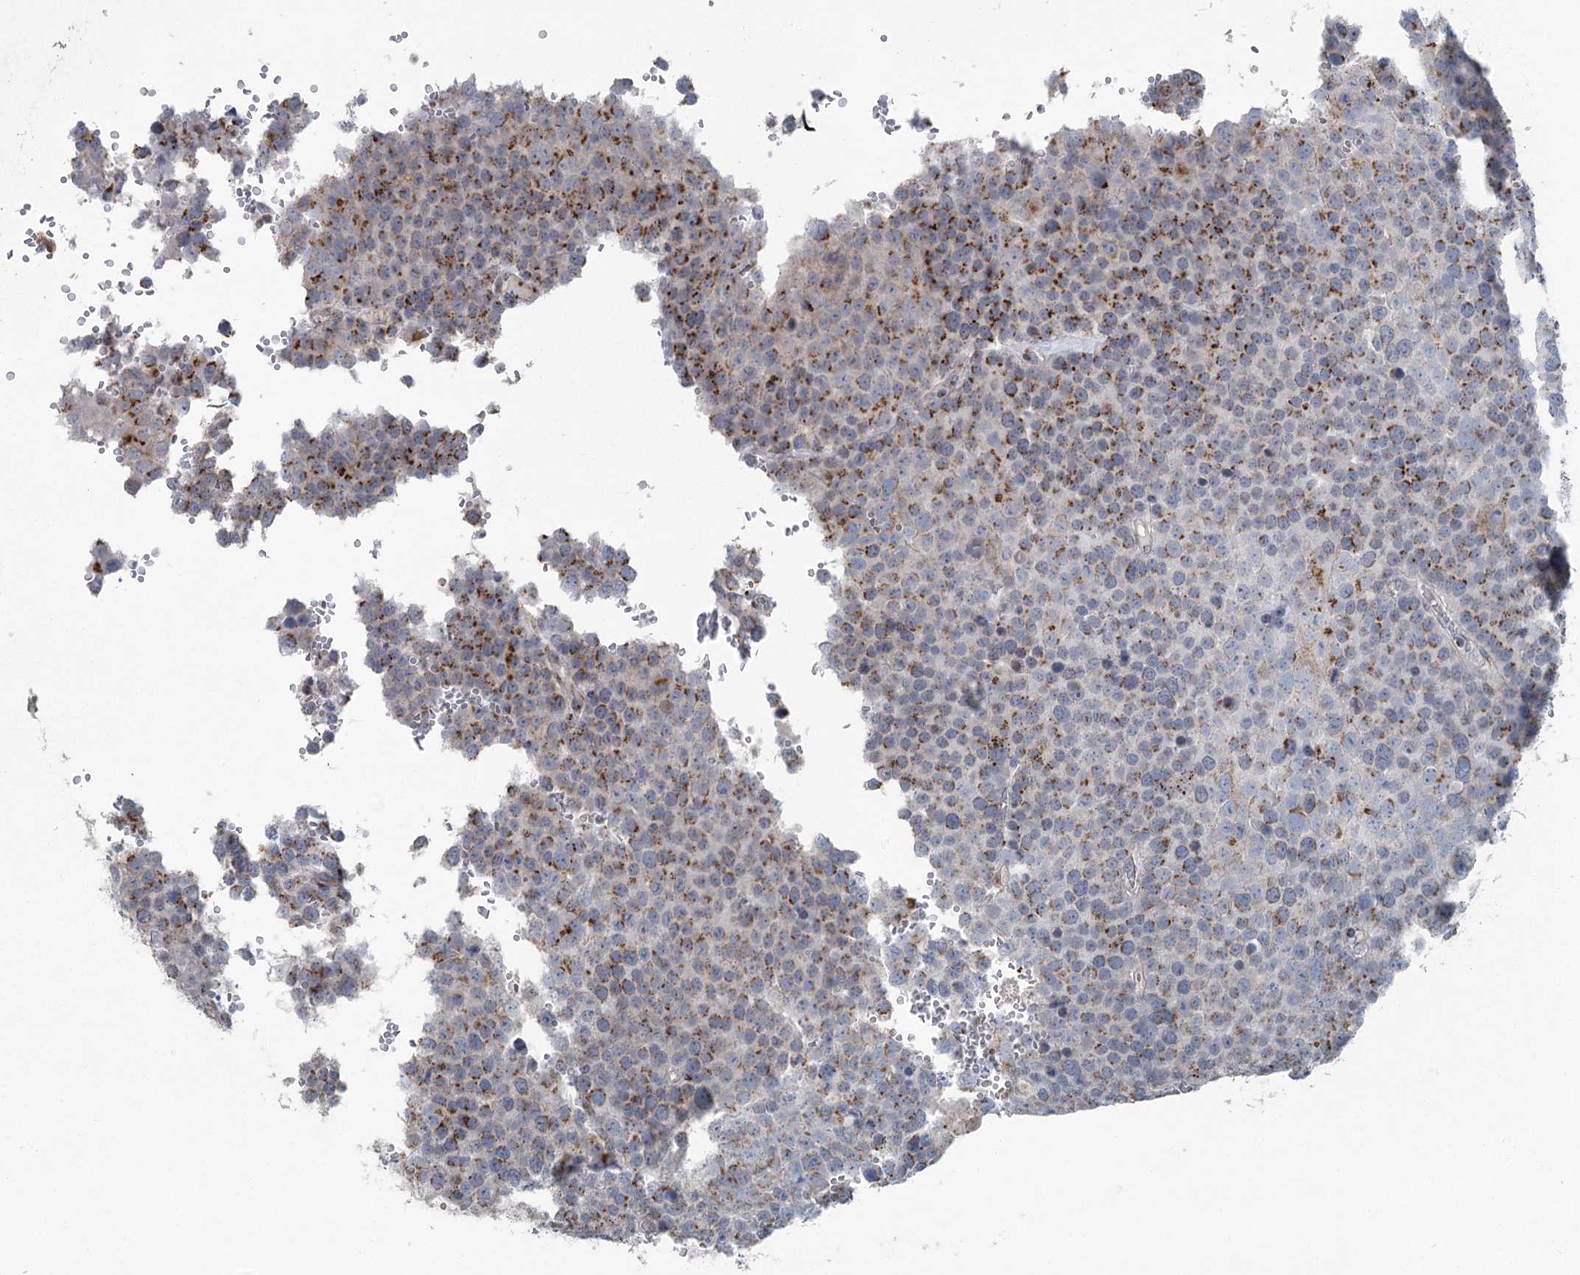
{"staining": {"intensity": "moderate", "quantity": ">75%", "location": "cytoplasmic/membranous"}, "tissue": "testis cancer", "cell_type": "Tumor cells", "image_type": "cancer", "snomed": [{"axis": "morphology", "description": "Seminoma, NOS"}, {"axis": "topography", "description": "Testis"}], "caption": "Seminoma (testis) stained for a protein displays moderate cytoplasmic/membranous positivity in tumor cells.", "gene": "ITIH5", "patient": {"sex": "male", "age": 71}}